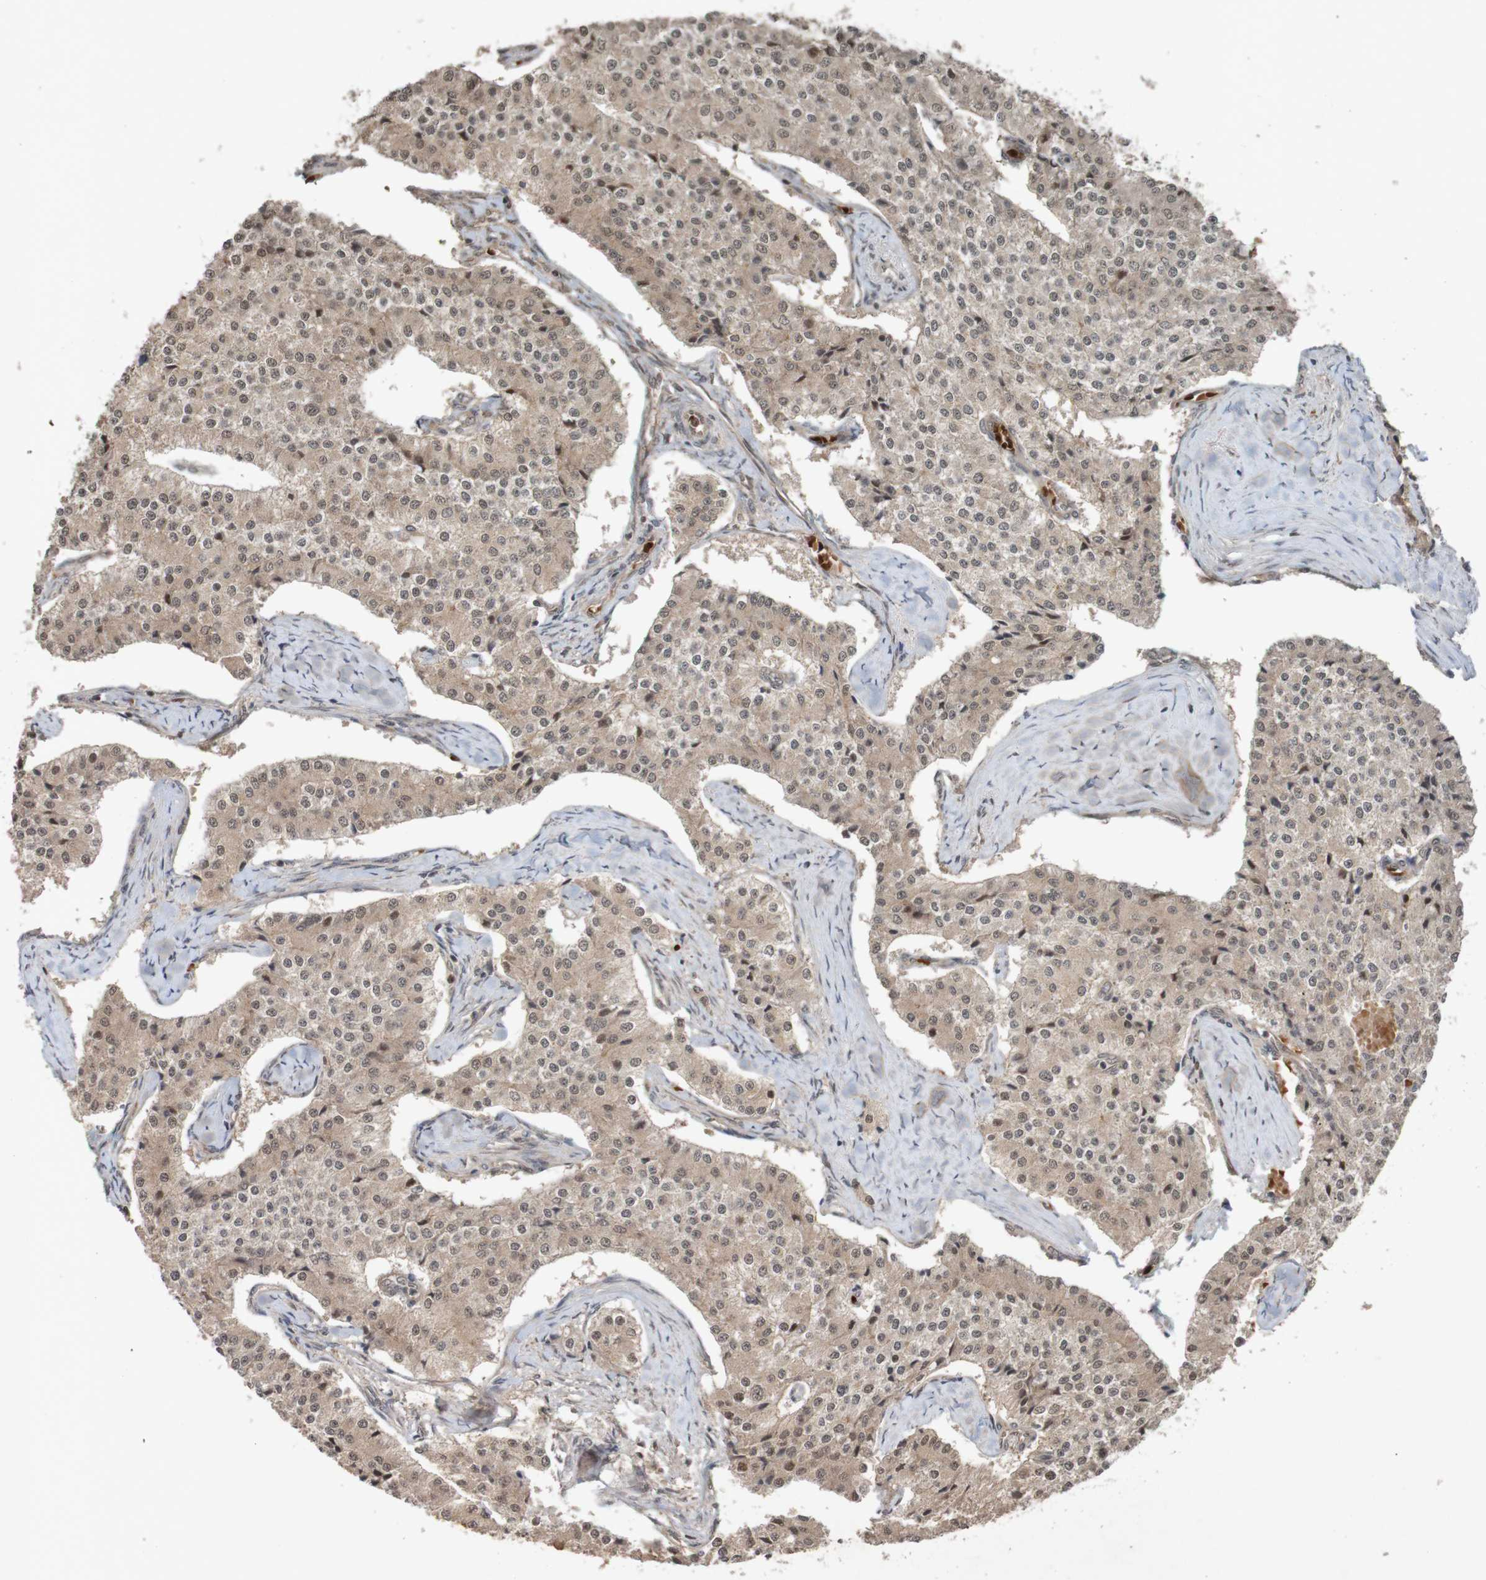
{"staining": {"intensity": "weak", "quantity": ">75%", "location": "cytoplasmic/membranous"}, "tissue": "carcinoid", "cell_type": "Tumor cells", "image_type": "cancer", "snomed": [{"axis": "morphology", "description": "Carcinoid, malignant, NOS"}, {"axis": "topography", "description": "Colon"}], "caption": "Brown immunohistochemical staining in human malignant carcinoid exhibits weak cytoplasmic/membranous staining in approximately >75% of tumor cells.", "gene": "ARHGEF11", "patient": {"sex": "female", "age": 52}}